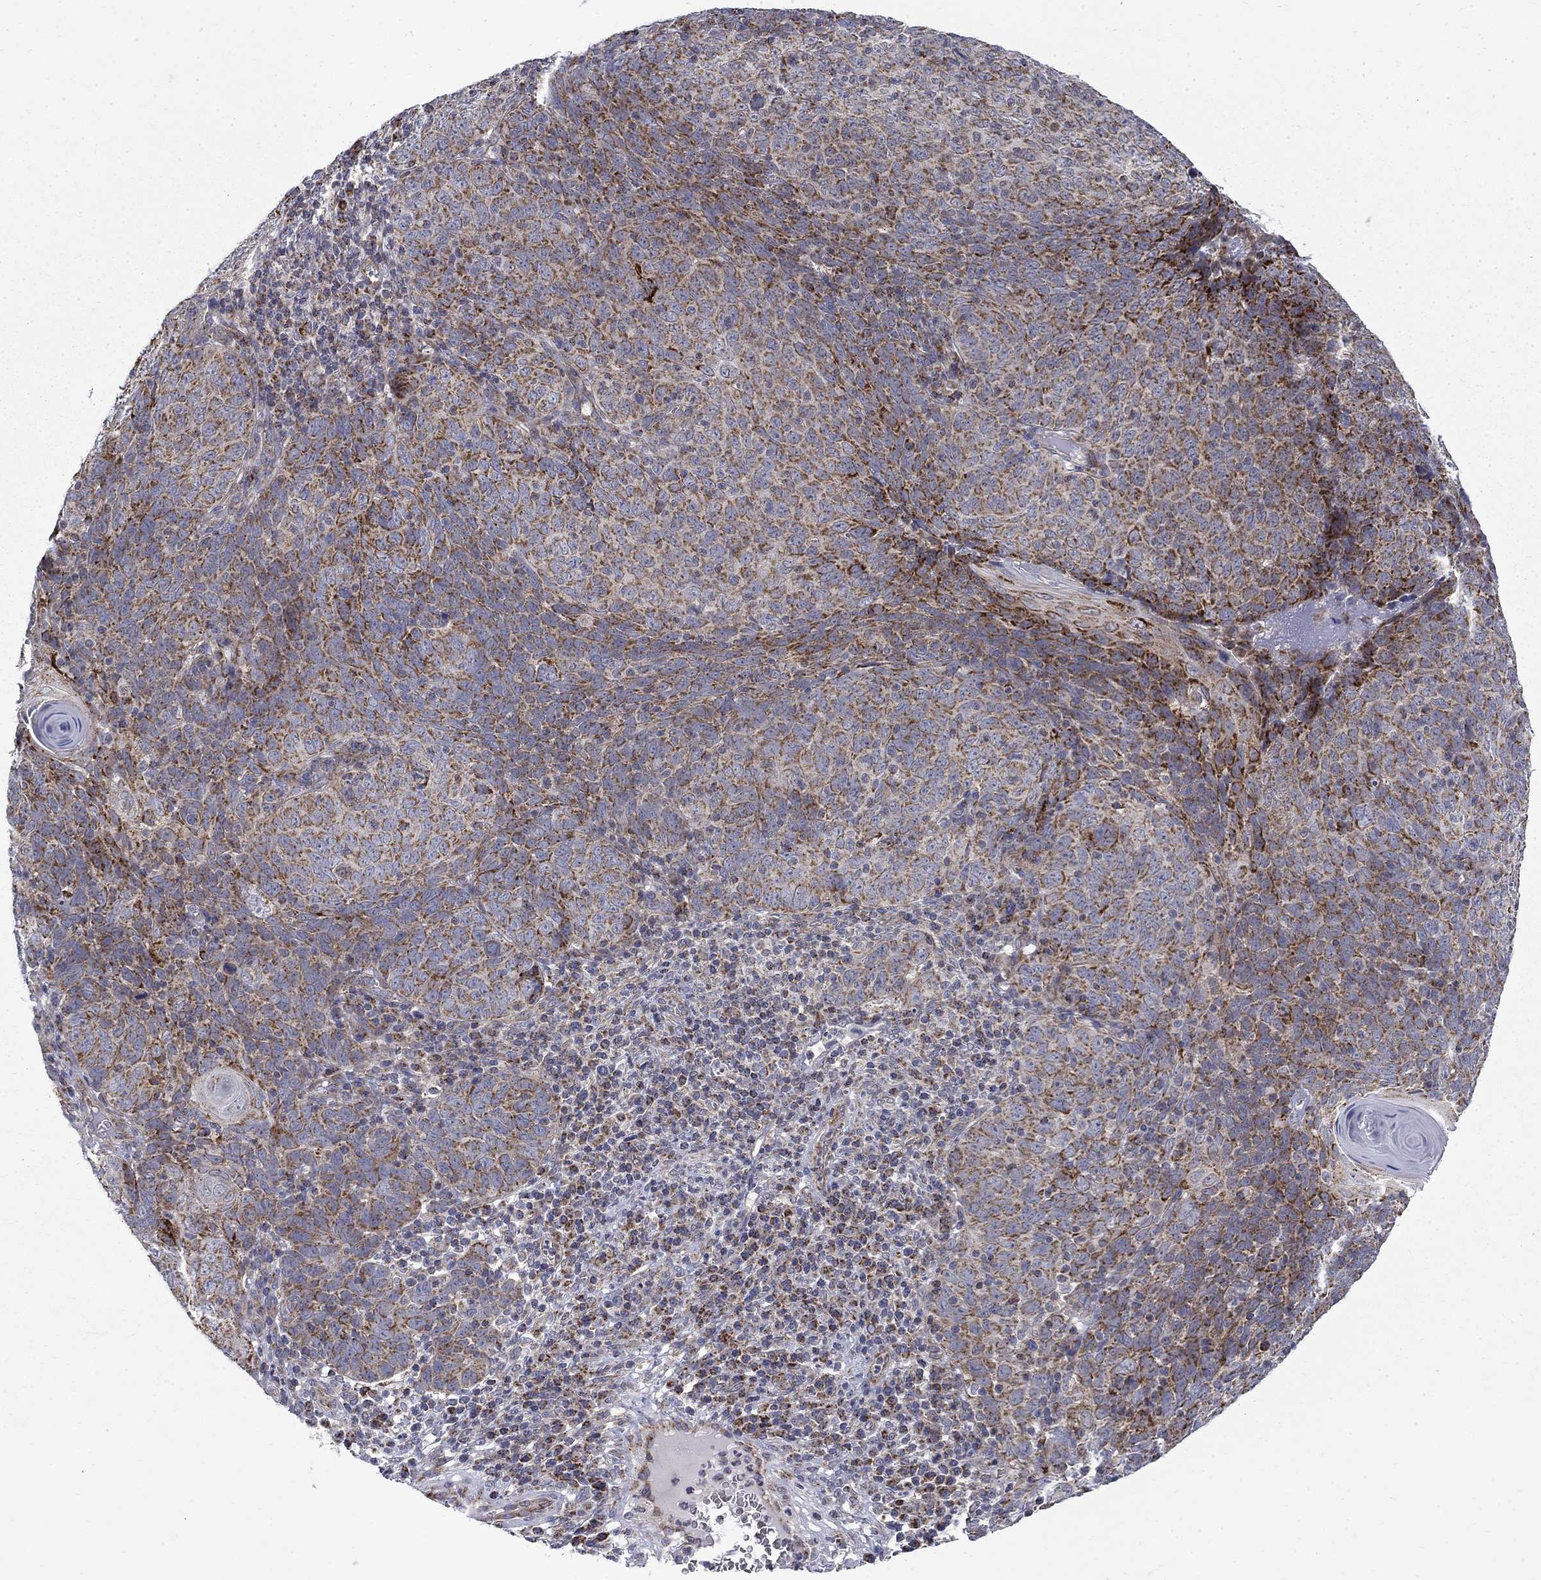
{"staining": {"intensity": "strong", "quantity": "25%-75%", "location": "cytoplasmic/membranous"}, "tissue": "skin cancer", "cell_type": "Tumor cells", "image_type": "cancer", "snomed": [{"axis": "morphology", "description": "Squamous cell carcinoma, NOS"}, {"axis": "topography", "description": "Skin"}, {"axis": "topography", "description": "Anal"}], "caption": "This micrograph shows skin cancer stained with immunohistochemistry to label a protein in brown. The cytoplasmic/membranous of tumor cells show strong positivity for the protein. Nuclei are counter-stained blue.", "gene": "PCBP3", "patient": {"sex": "female", "age": 51}}